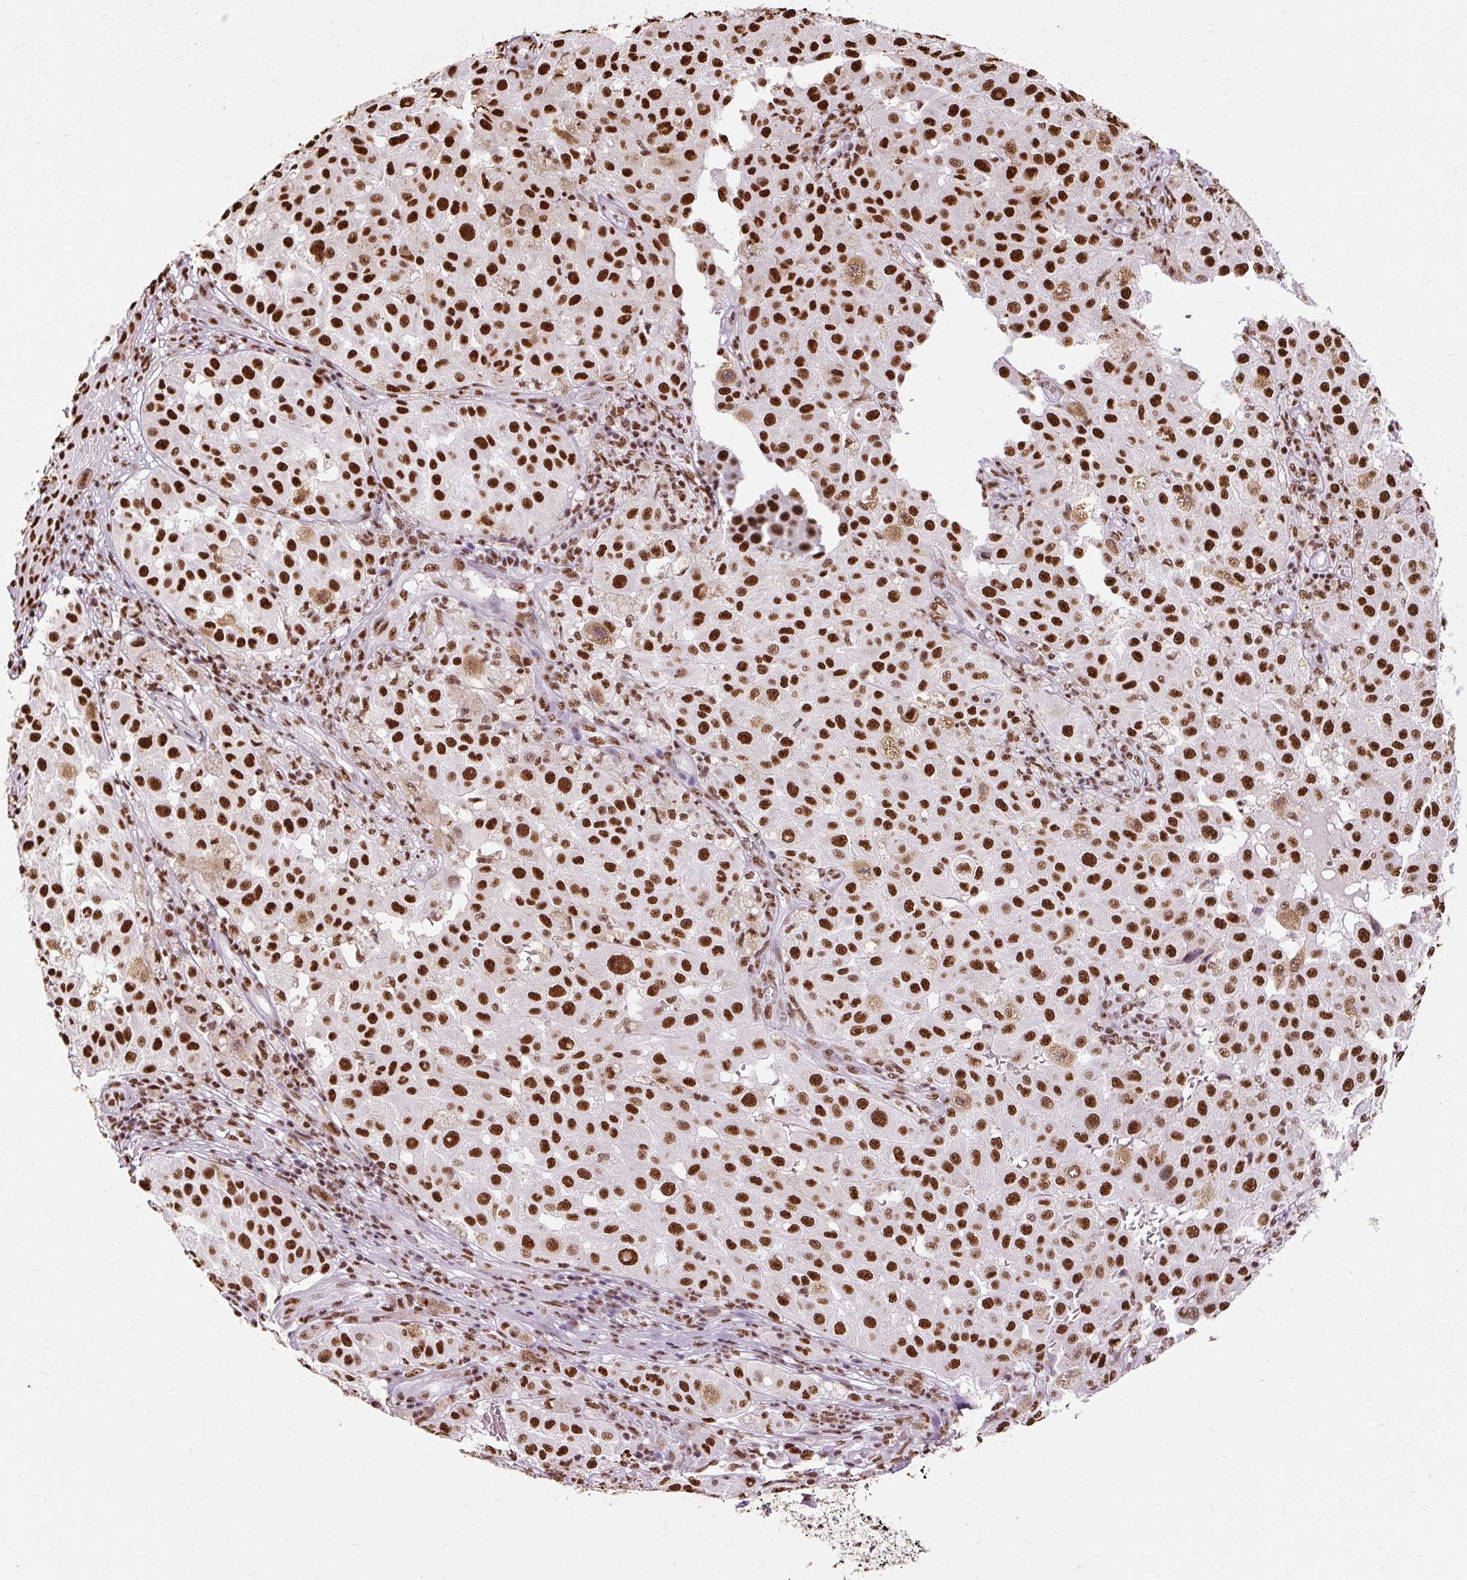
{"staining": {"intensity": "strong", "quantity": ">75%", "location": "nuclear"}, "tissue": "melanoma", "cell_type": "Tumor cells", "image_type": "cancer", "snomed": [{"axis": "morphology", "description": "Malignant melanoma, NOS"}, {"axis": "topography", "description": "Skin"}], "caption": "A micrograph of human melanoma stained for a protein demonstrates strong nuclear brown staining in tumor cells.", "gene": "XRCC6", "patient": {"sex": "female", "age": 64}}